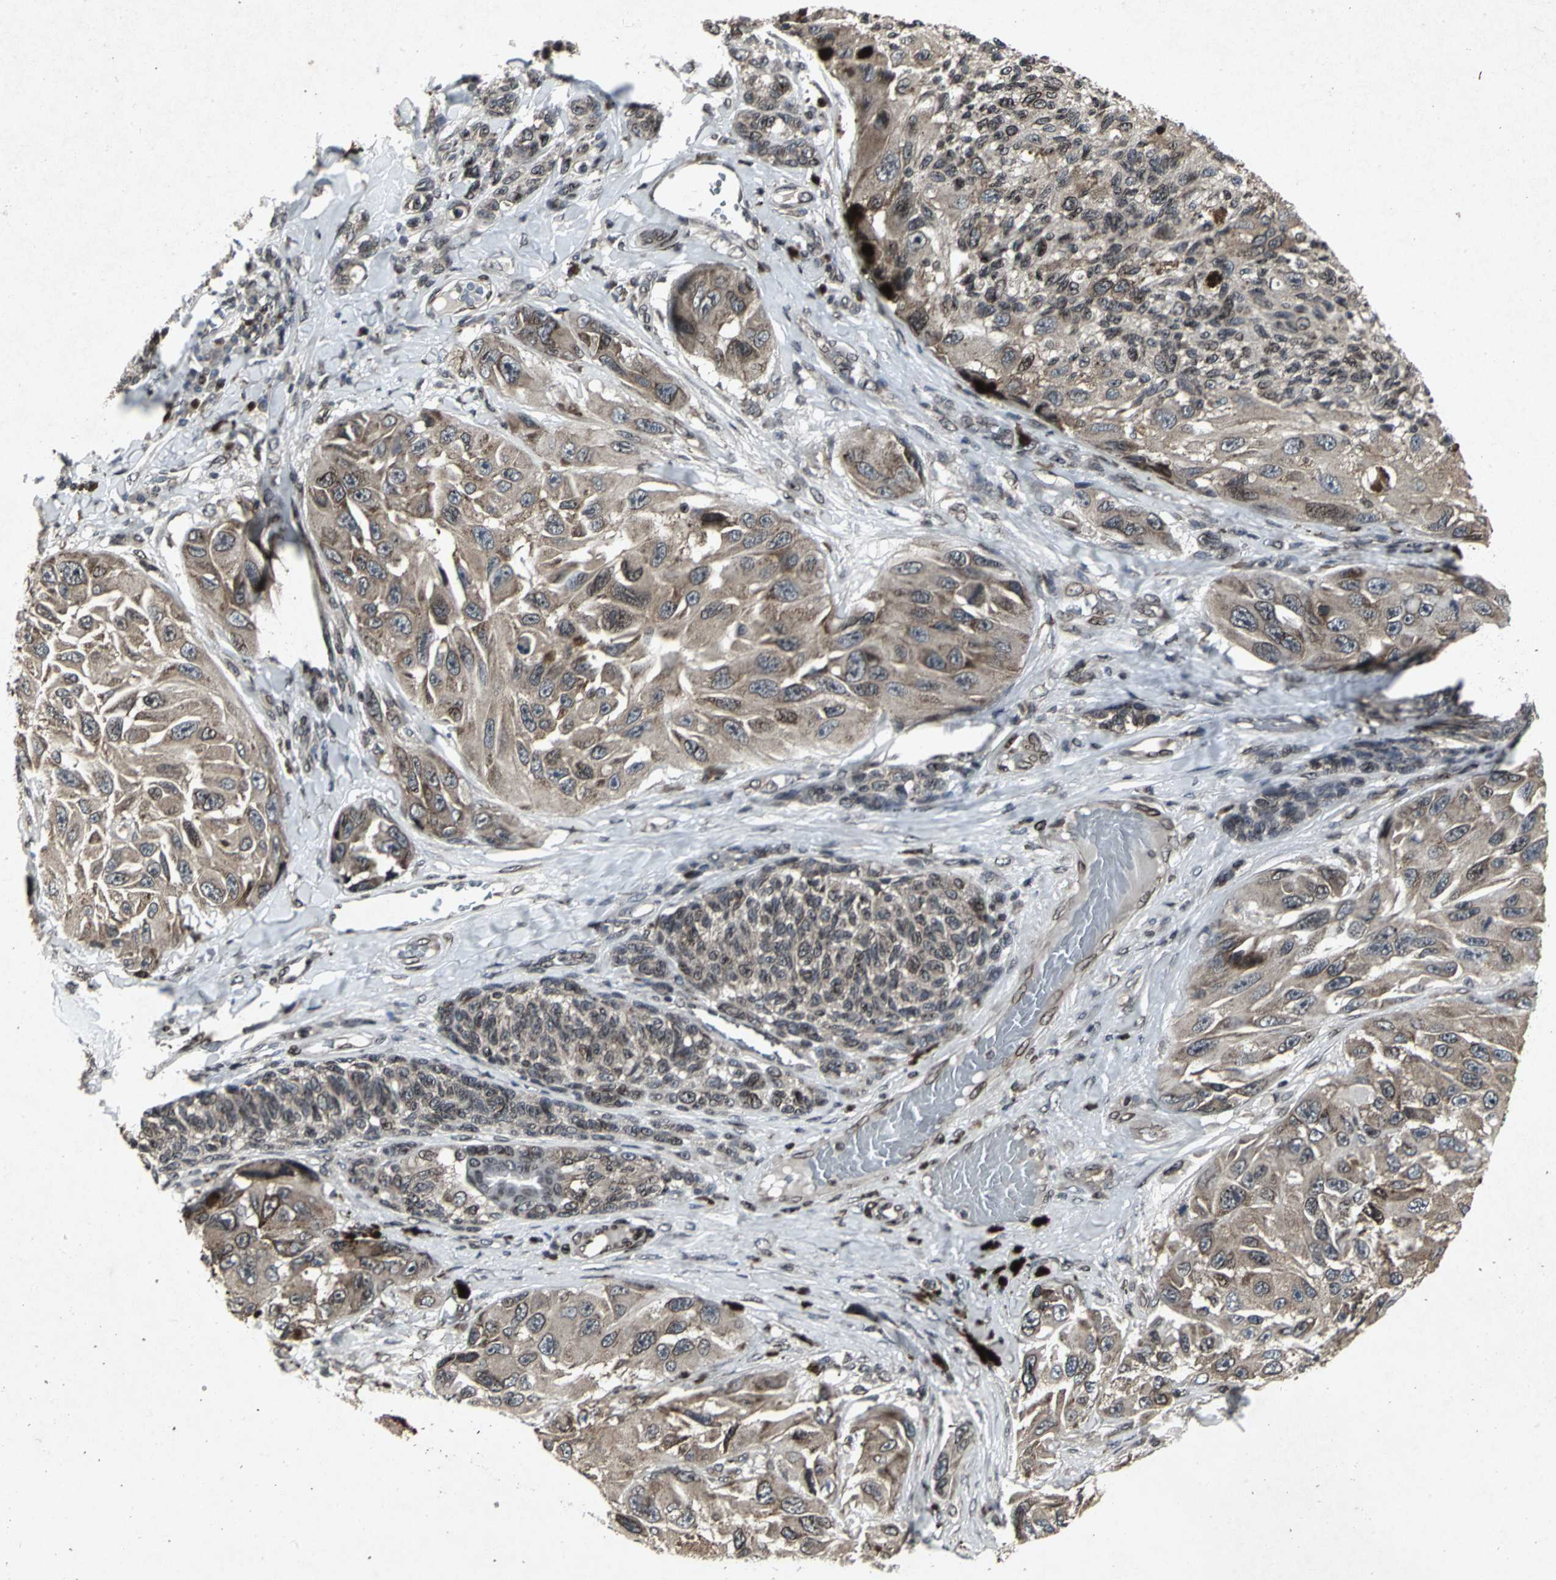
{"staining": {"intensity": "moderate", "quantity": ">75%", "location": "cytoplasmic/membranous"}, "tissue": "melanoma", "cell_type": "Tumor cells", "image_type": "cancer", "snomed": [{"axis": "morphology", "description": "Malignant melanoma, NOS"}, {"axis": "topography", "description": "Skin"}], "caption": "Immunohistochemistry (IHC) micrograph of neoplastic tissue: human melanoma stained using immunohistochemistry demonstrates medium levels of moderate protein expression localized specifically in the cytoplasmic/membranous of tumor cells, appearing as a cytoplasmic/membranous brown color.", "gene": "SH2B3", "patient": {"sex": "female", "age": 73}}